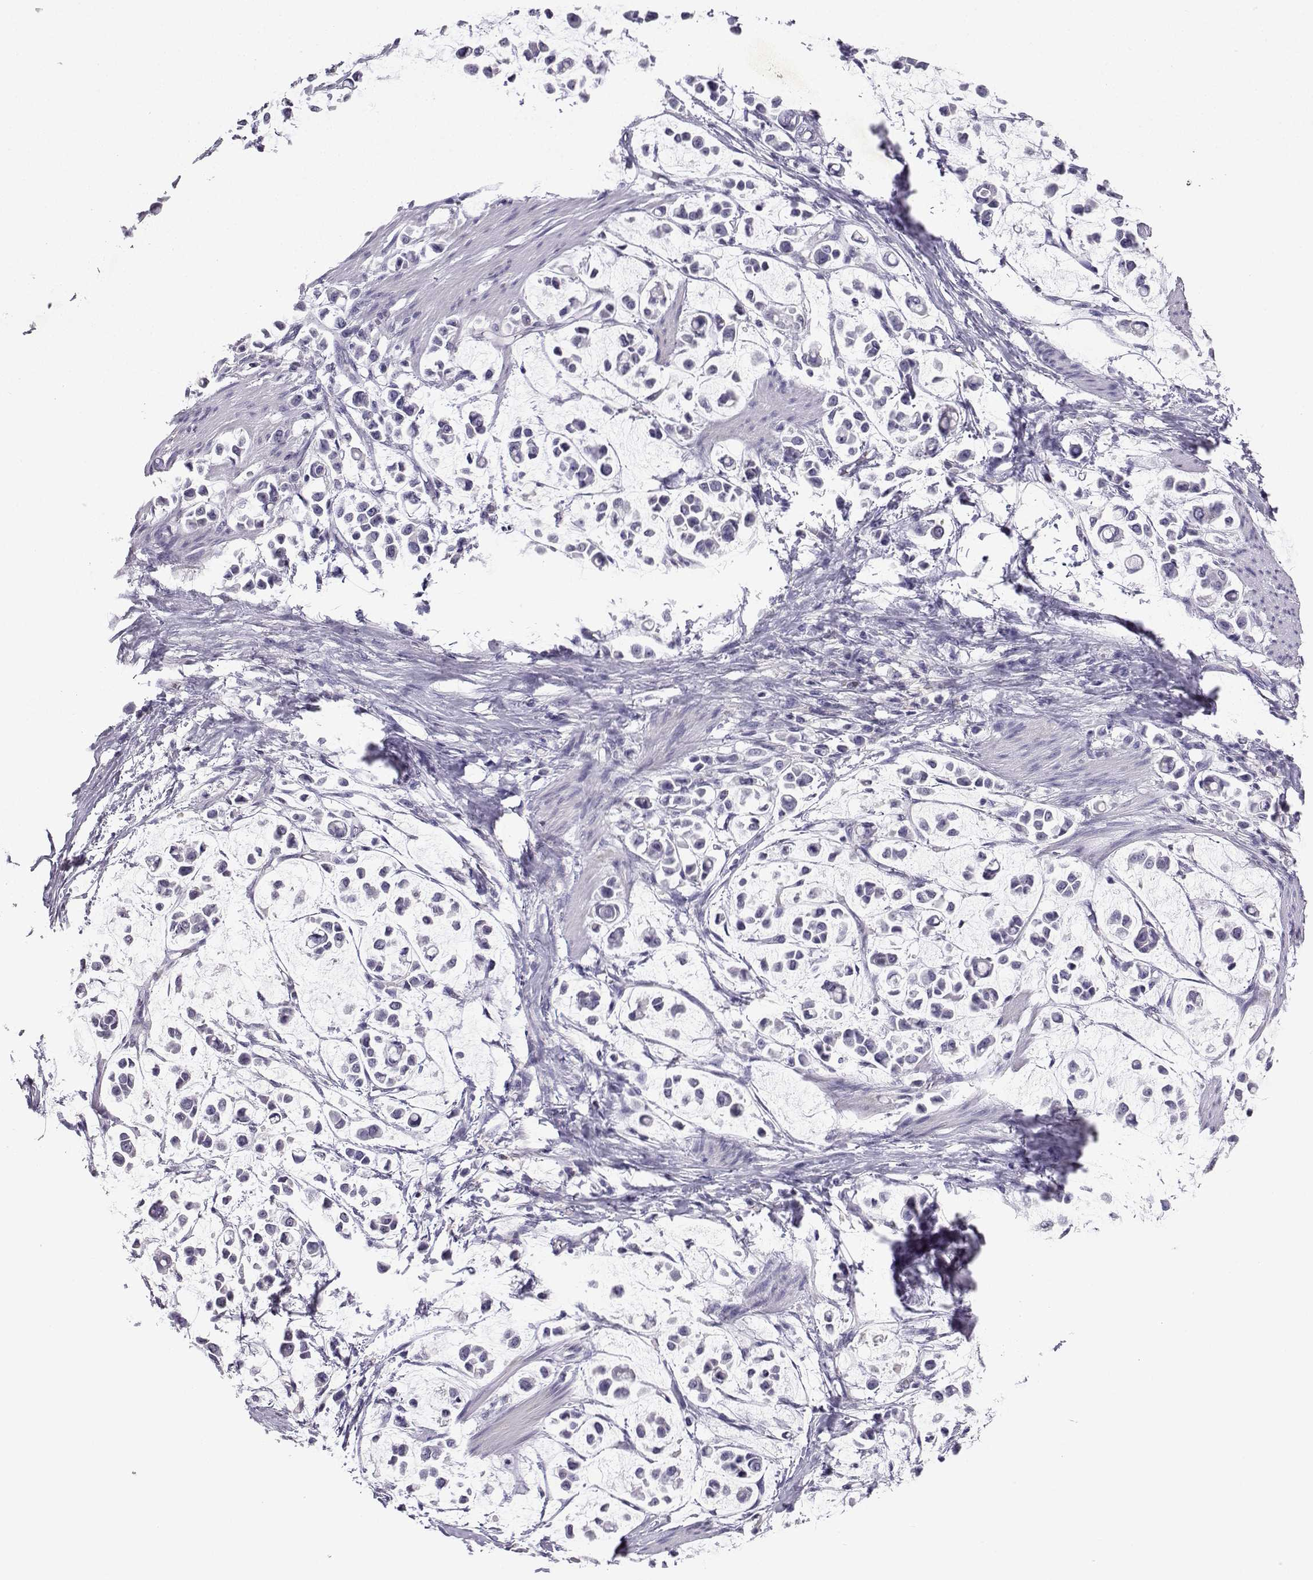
{"staining": {"intensity": "negative", "quantity": "none", "location": "none"}, "tissue": "stomach cancer", "cell_type": "Tumor cells", "image_type": "cancer", "snomed": [{"axis": "morphology", "description": "Adenocarcinoma, NOS"}, {"axis": "topography", "description": "Stomach"}], "caption": "Tumor cells are negative for protein expression in human stomach adenocarcinoma.", "gene": "TBR1", "patient": {"sex": "male", "age": 82}}